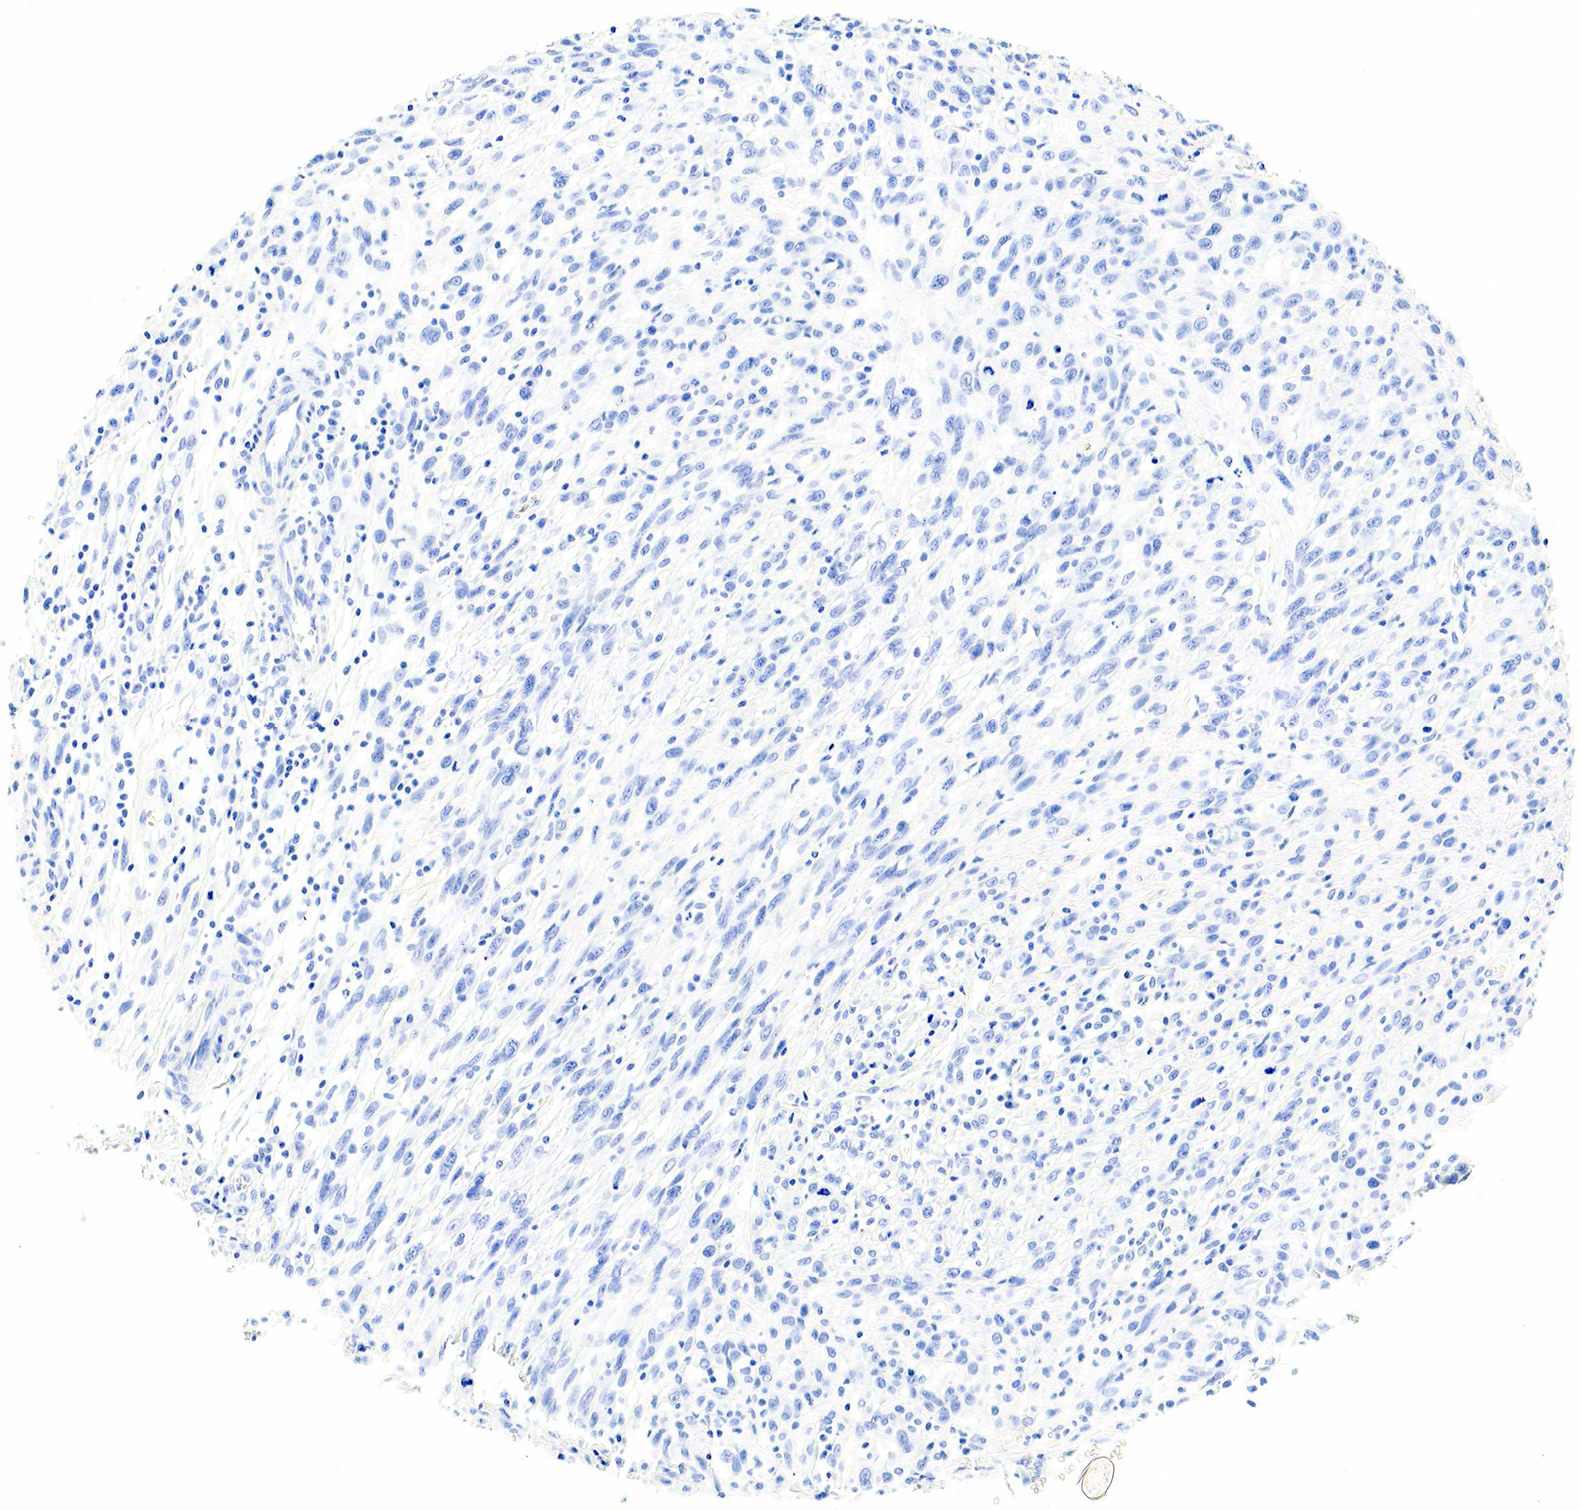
{"staining": {"intensity": "negative", "quantity": "none", "location": "none"}, "tissue": "melanoma", "cell_type": "Tumor cells", "image_type": "cancer", "snomed": [{"axis": "morphology", "description": "Malignant melanoma, NOS"}, {"axis": "topography", "description": "Skin"}], "caption": "Immunohistochemistry photomicrograph of human melanoma stained for a protein (brown), which reveals no positivity in tumor cells.", "gene": "KRT7", "patient": {"sex": "male", "age": 51}}